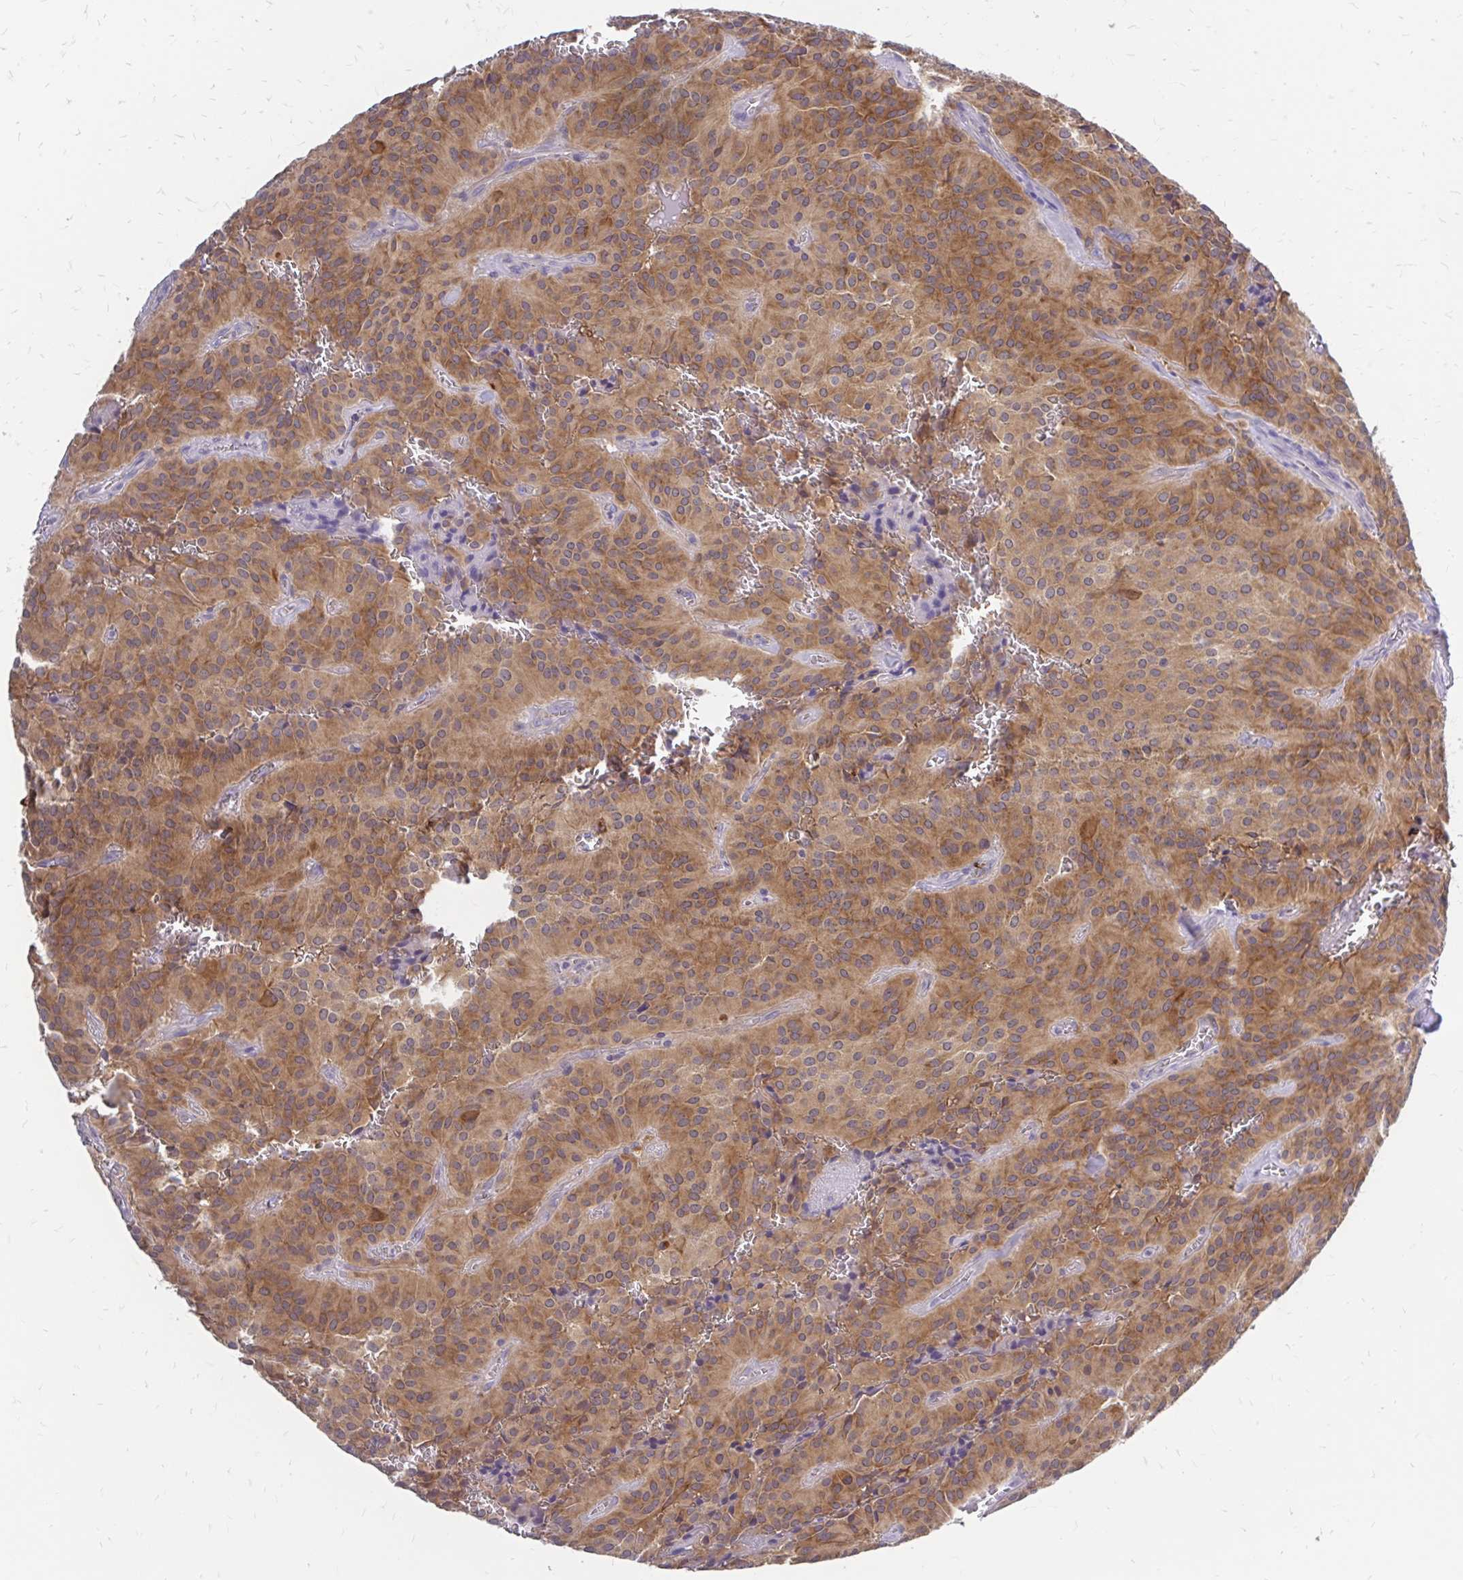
{"staining": {"intensity": "moderate", "quantity": ">75%", "location": "cytoplasmic/membranous"}, "tissue": "glioma", "cell_type": "Tumor cells", "image_type": "cancer", "snomed": [{"axis": "morphology", "description": "Glioma, malignant, Low grade"}, {"axis": "topography", "description": "Brain"}], "caption": "The histopathology image reveals immunohistochemical staining of glioma. There is moderate cytoplasmic/membranous positivity is identified in approximately >75% of tumor cells. The staining was performed using DAB, with brown indicating positive protein expression. Nuclei are stained blue with hematoxylin.", "gene": "MAP1LC3A", "patient": {"sex": "male", "age": 42}}